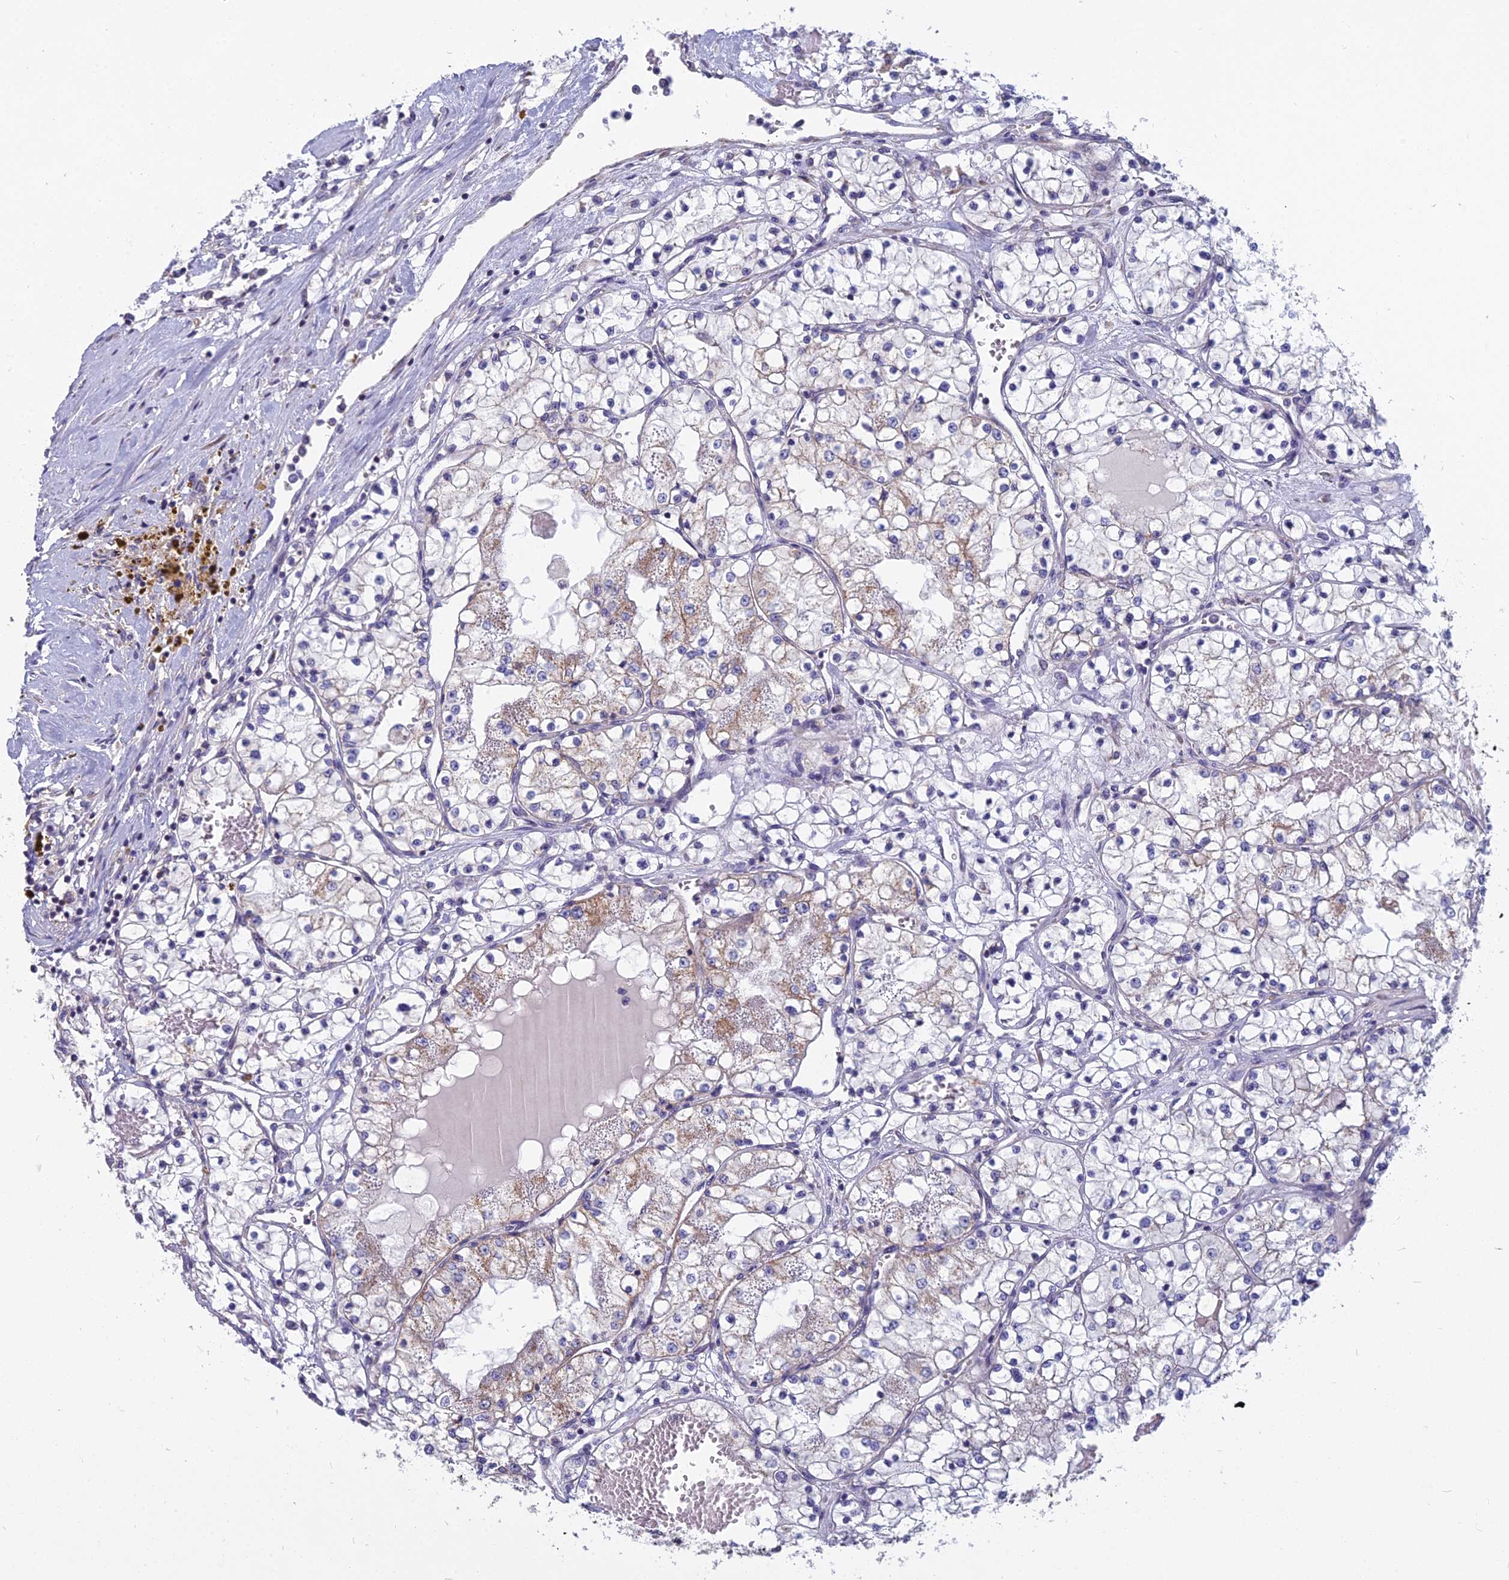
{"staining": {"intensity": "weak", "quantity": "<25%", "location": "cytoplasmic/membranous"}, "tissue": "renal cancer", "cell_type": "Tumor cells", "image_type": "cancer", "snomed": [{"axis": "morphology", "description": "Normal tissue, NOS"}, {"axis": "morphology", "description": "Adenocarcinoma, NOS"}, {"axis": "topography", "description": "Kidney"}], "caption": "The micrograph displays no staining of tumor cells in renal cancer (adenocarcinoma).", "gene": "COX20", "patient": {"sex": "male", "age": 68}}